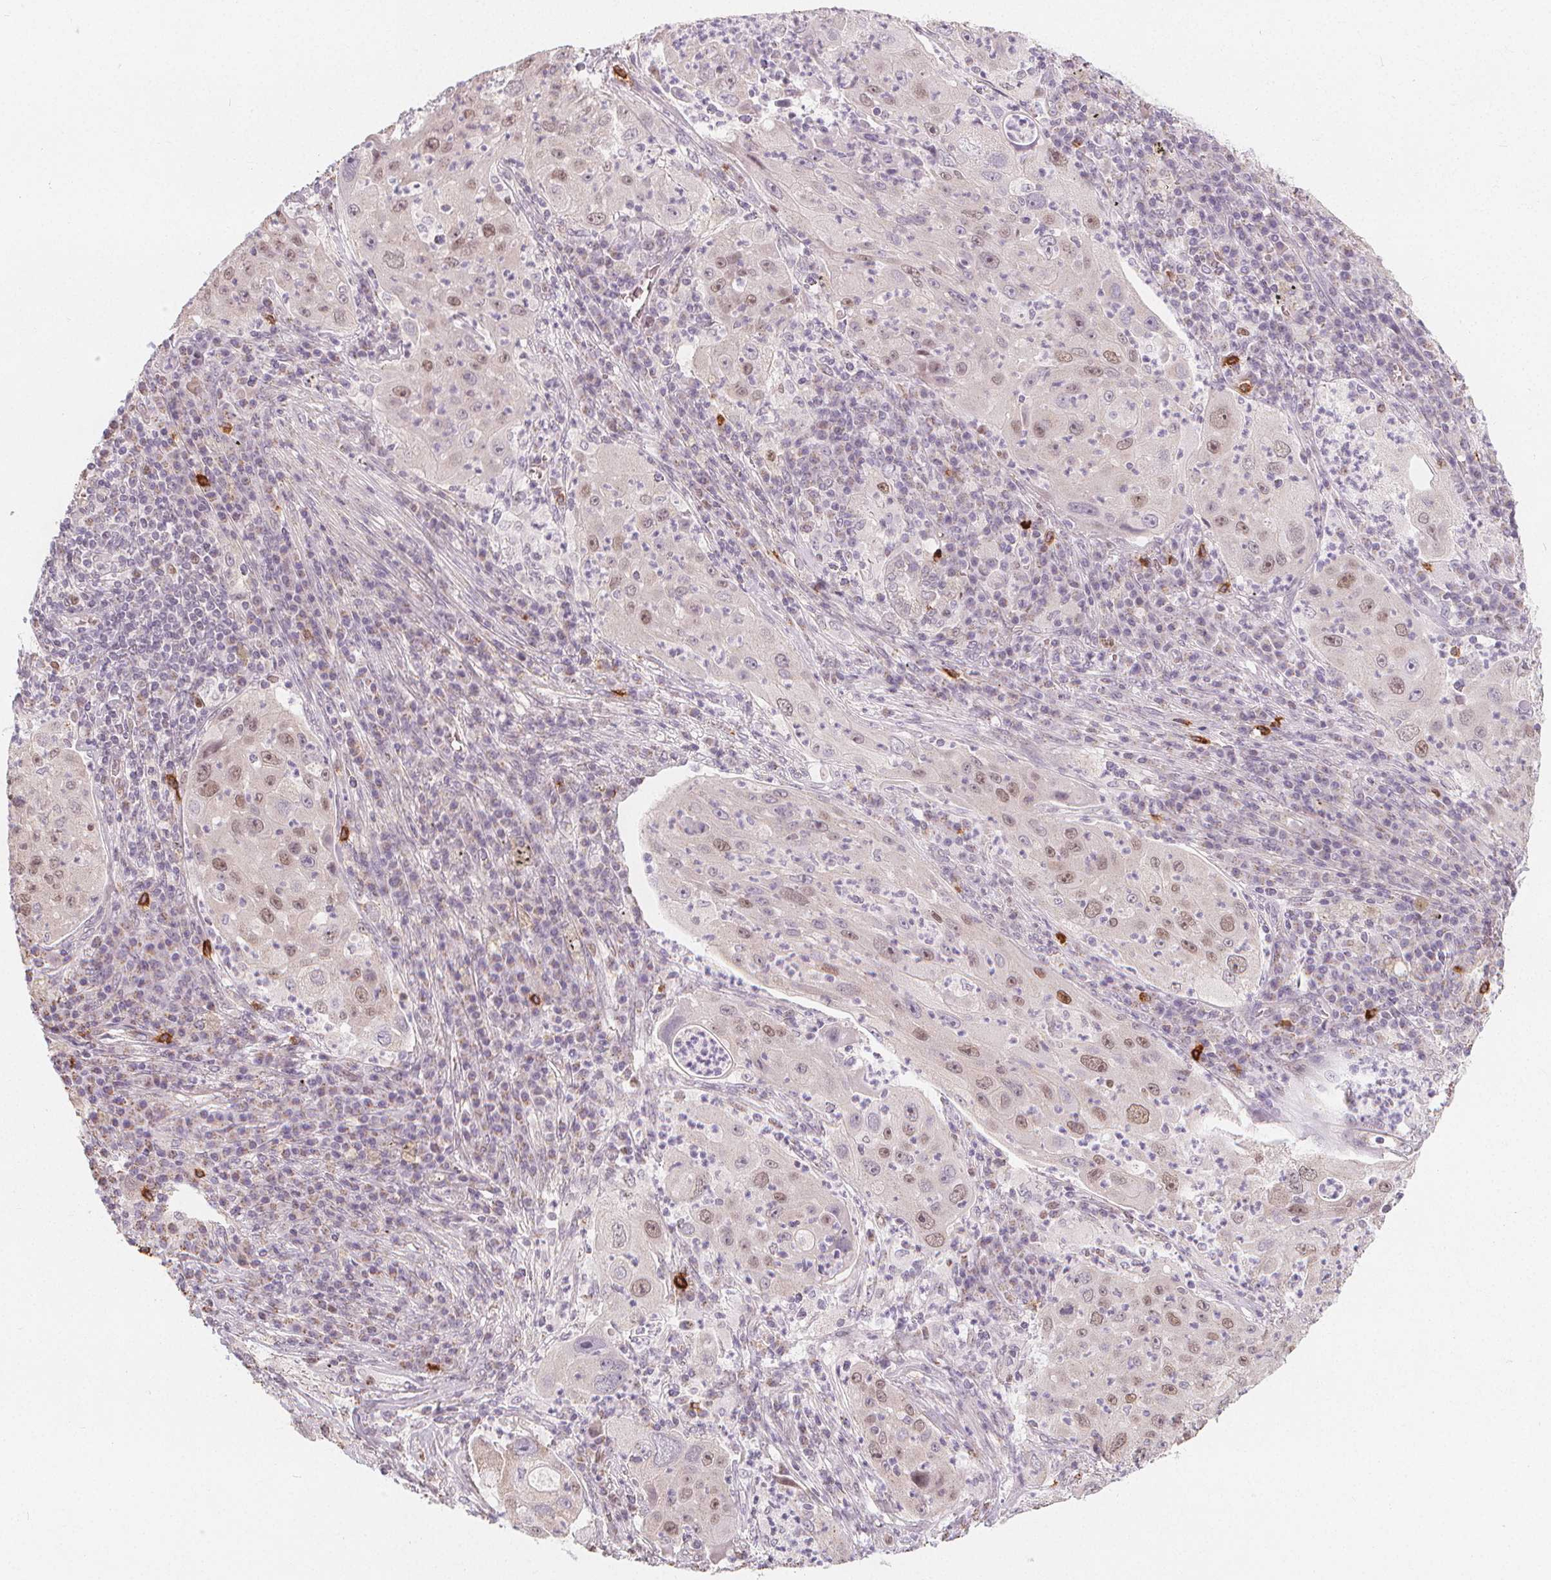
{"staining": {"intensity": "moderate", "quantity": "<25%", "location": "nuclear"}, "tissue": "lung cancer", "cell_type": "Tumor cells", "image_type": "cancer", "snomed": [{"axis": "morphology", "description": "Squamous cell carcinoma, NOS"}, {"axis": "topography", "description": "Lung"}], "caption": "Immunohistochemistry (IHC) photomicrograph of squamous cell carcinoma (lung) stained for a protein (brown), which reveals low levels of moderate nuclear staining in approximately <25% of tumor cells.", "gene": "TIPIN", "patient": {"sex": "female", "age": 59}}